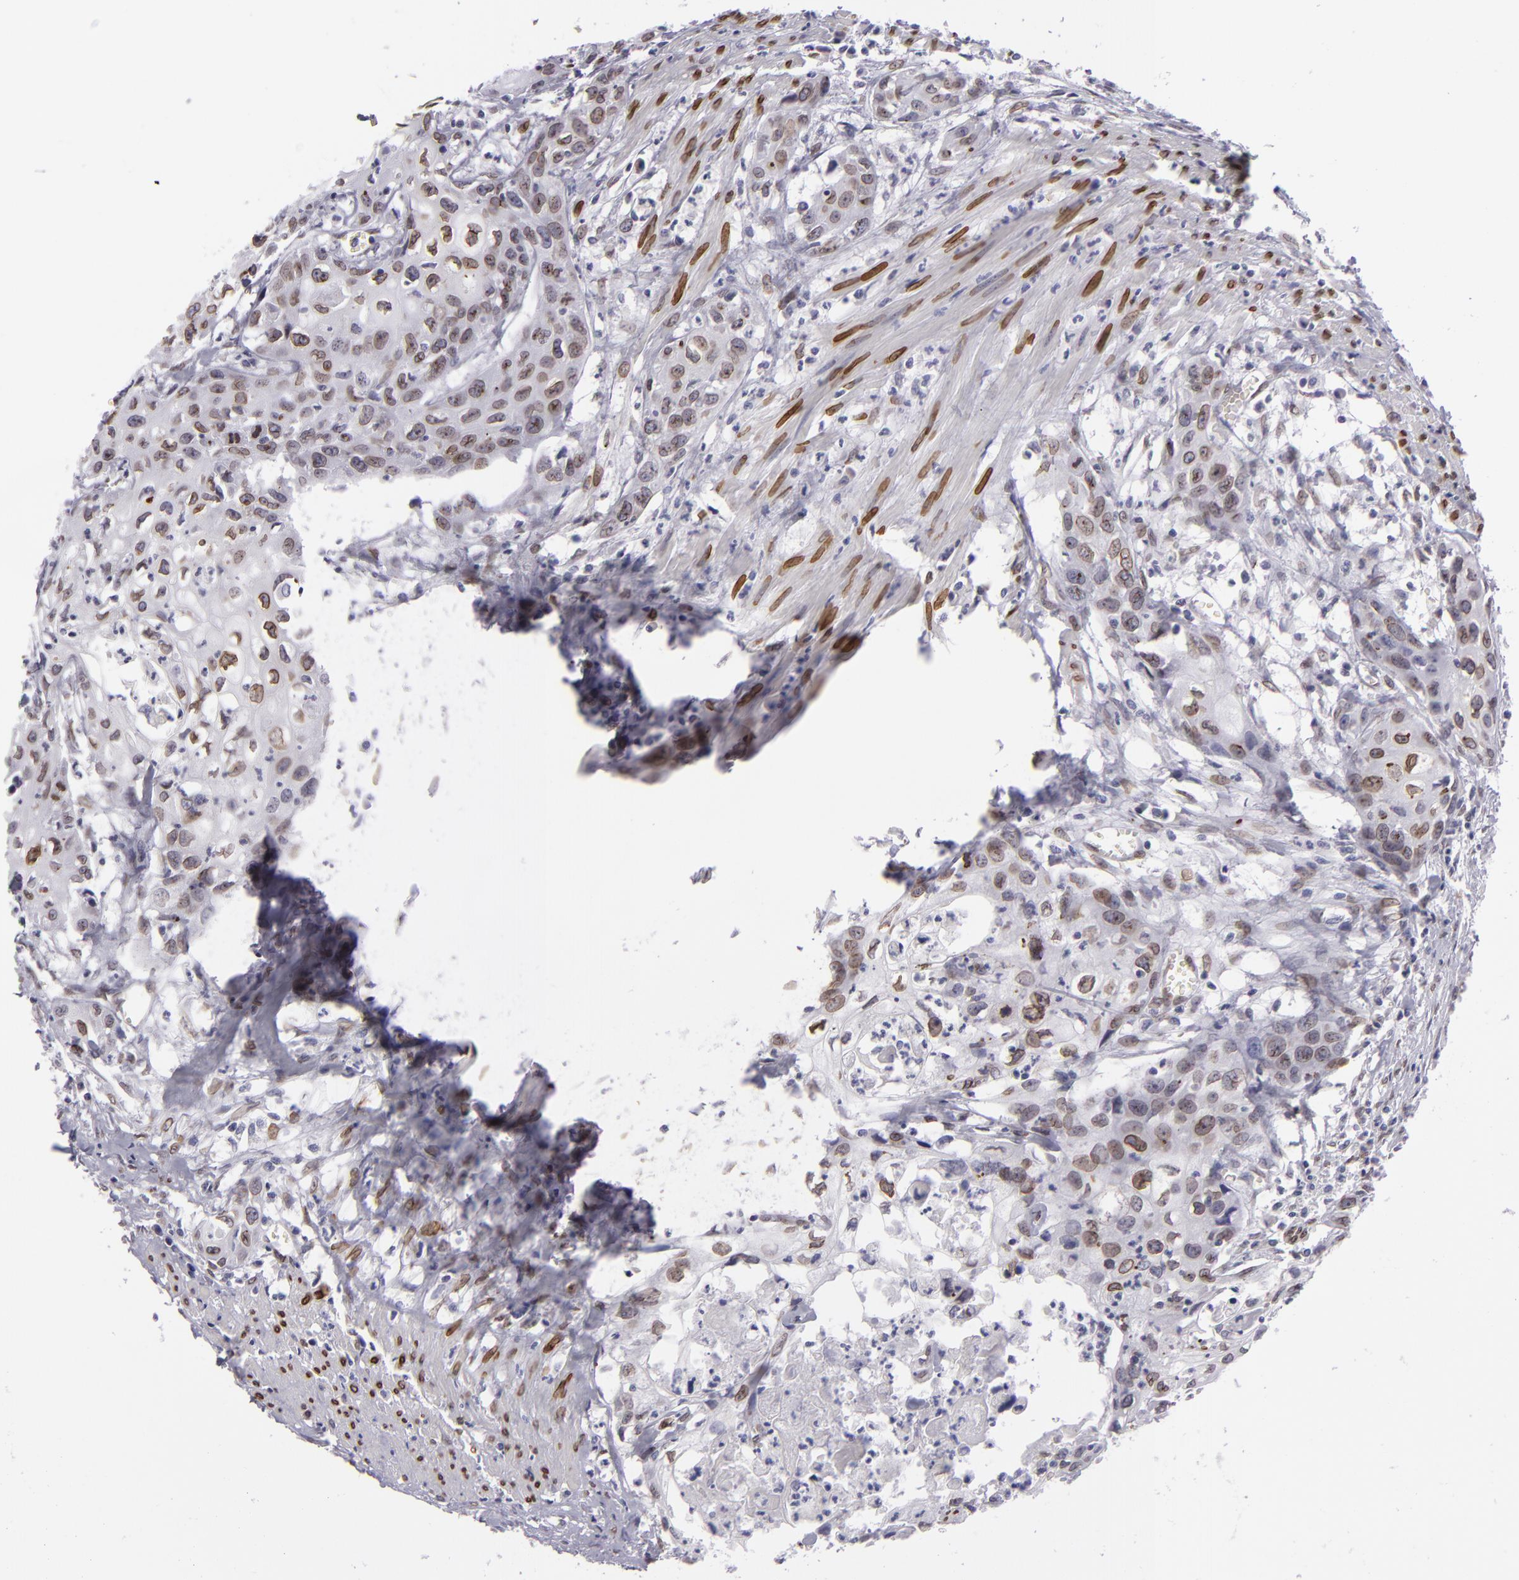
{"staining": {"intensity": "moderate", "quantity": "25%-75%", "location": "nuclear"}, "tissue": "urothelial cancer", "cell_type": "Tumor cells", "image_type": "cancer", "snomed": [{"axis": "morphology", "description": "Urothelial carcinoma, High grade"}, {"axis": "topography", "description": "Urinary bladder"}], "caption": "Protein staining by IHC exhibits moderate nuclear positivity in about 25%-75% of tumor cells in high-grade urothelial carcinoma.", "gene": "EMD", "patient": {"sex": "male", "age": 54}}